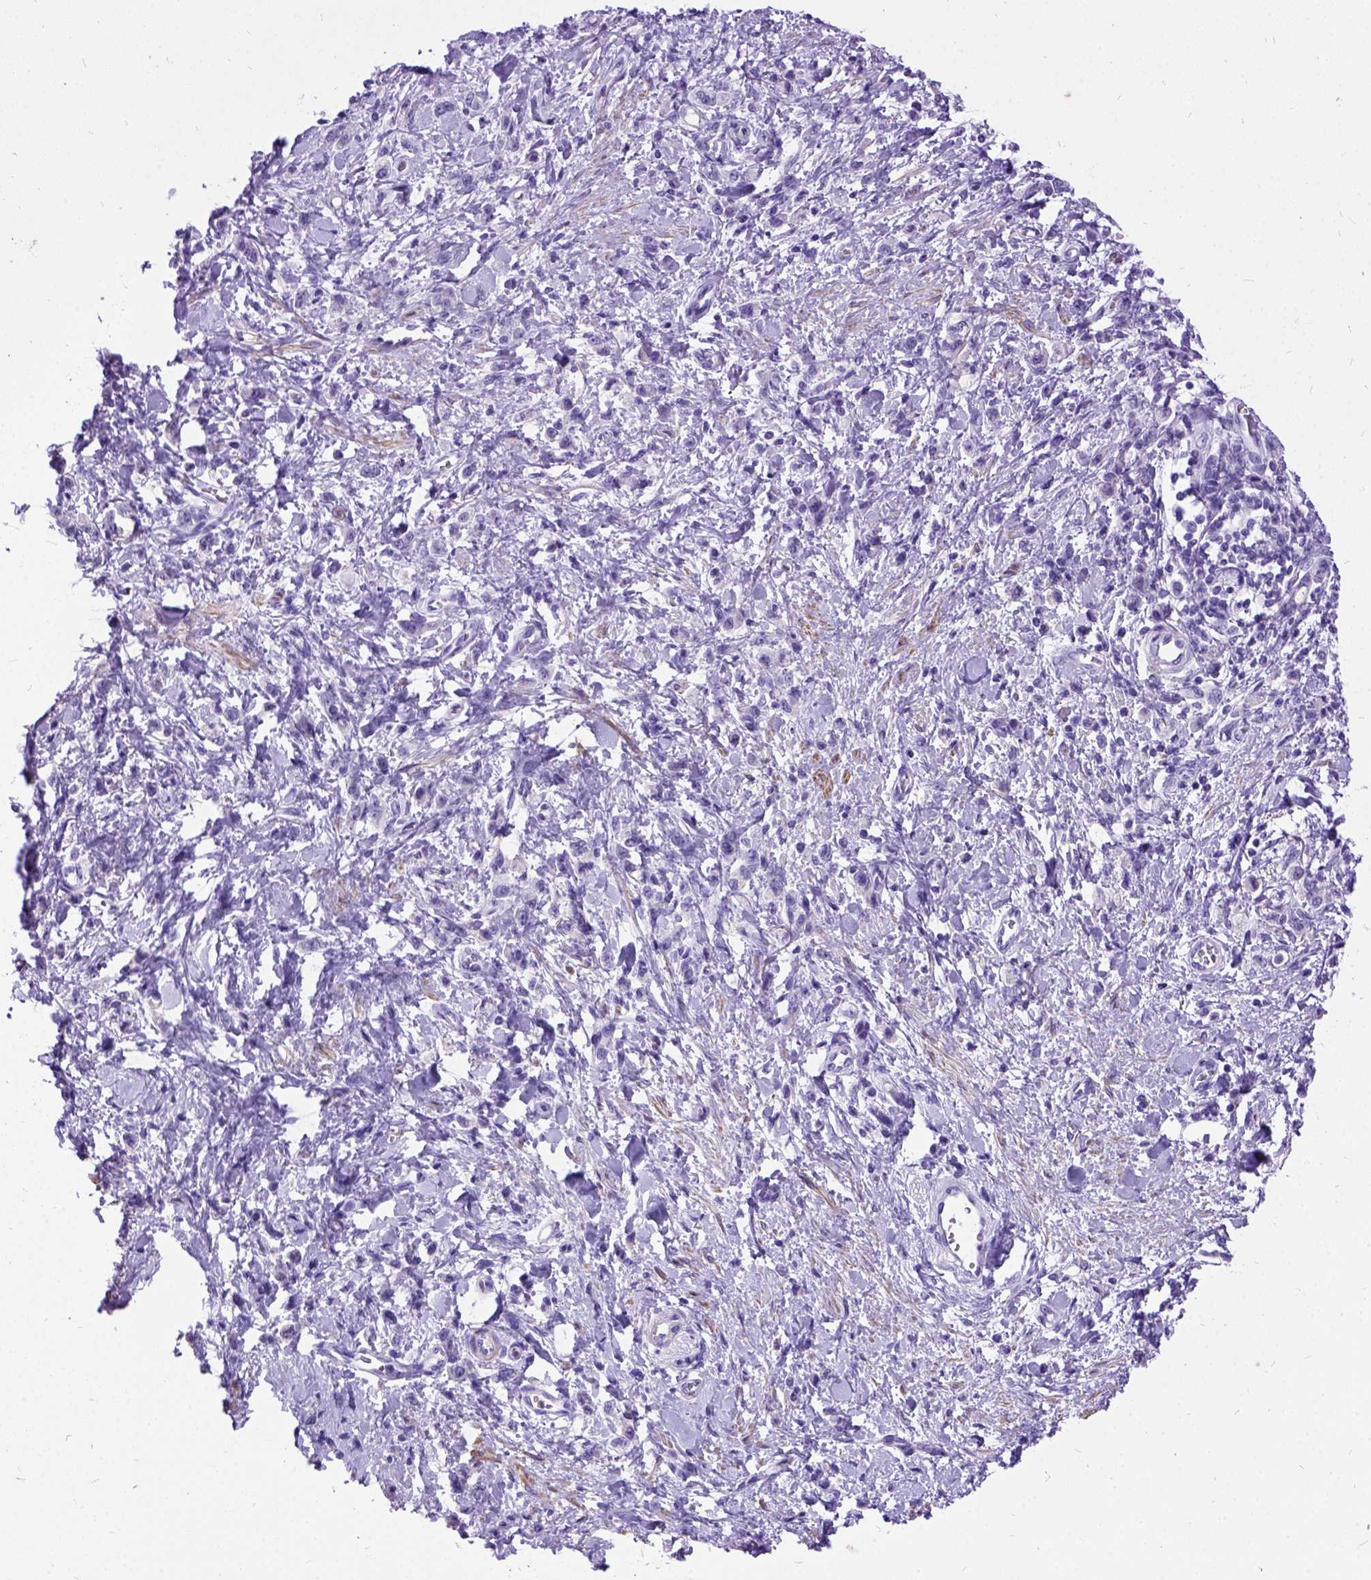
{"staining": {"intensity": "negative", "quantity": "none", "location": "none"}, "tissue": "stomach cancer", "cell_type": "Tumor cells", "image_type": "cancer", "snomed": [{"axis": "morphology", "description": "Adenocarcinoma, NOS"}, {"axis": "topography", "description": "Stomach"}], "caption": "Adenocarcinoma (stomach) stained for a protein using IHC exhibits no staining tumor cells.", "gene": "PRG2", "patient": {"sex": "male", "age": 77}}